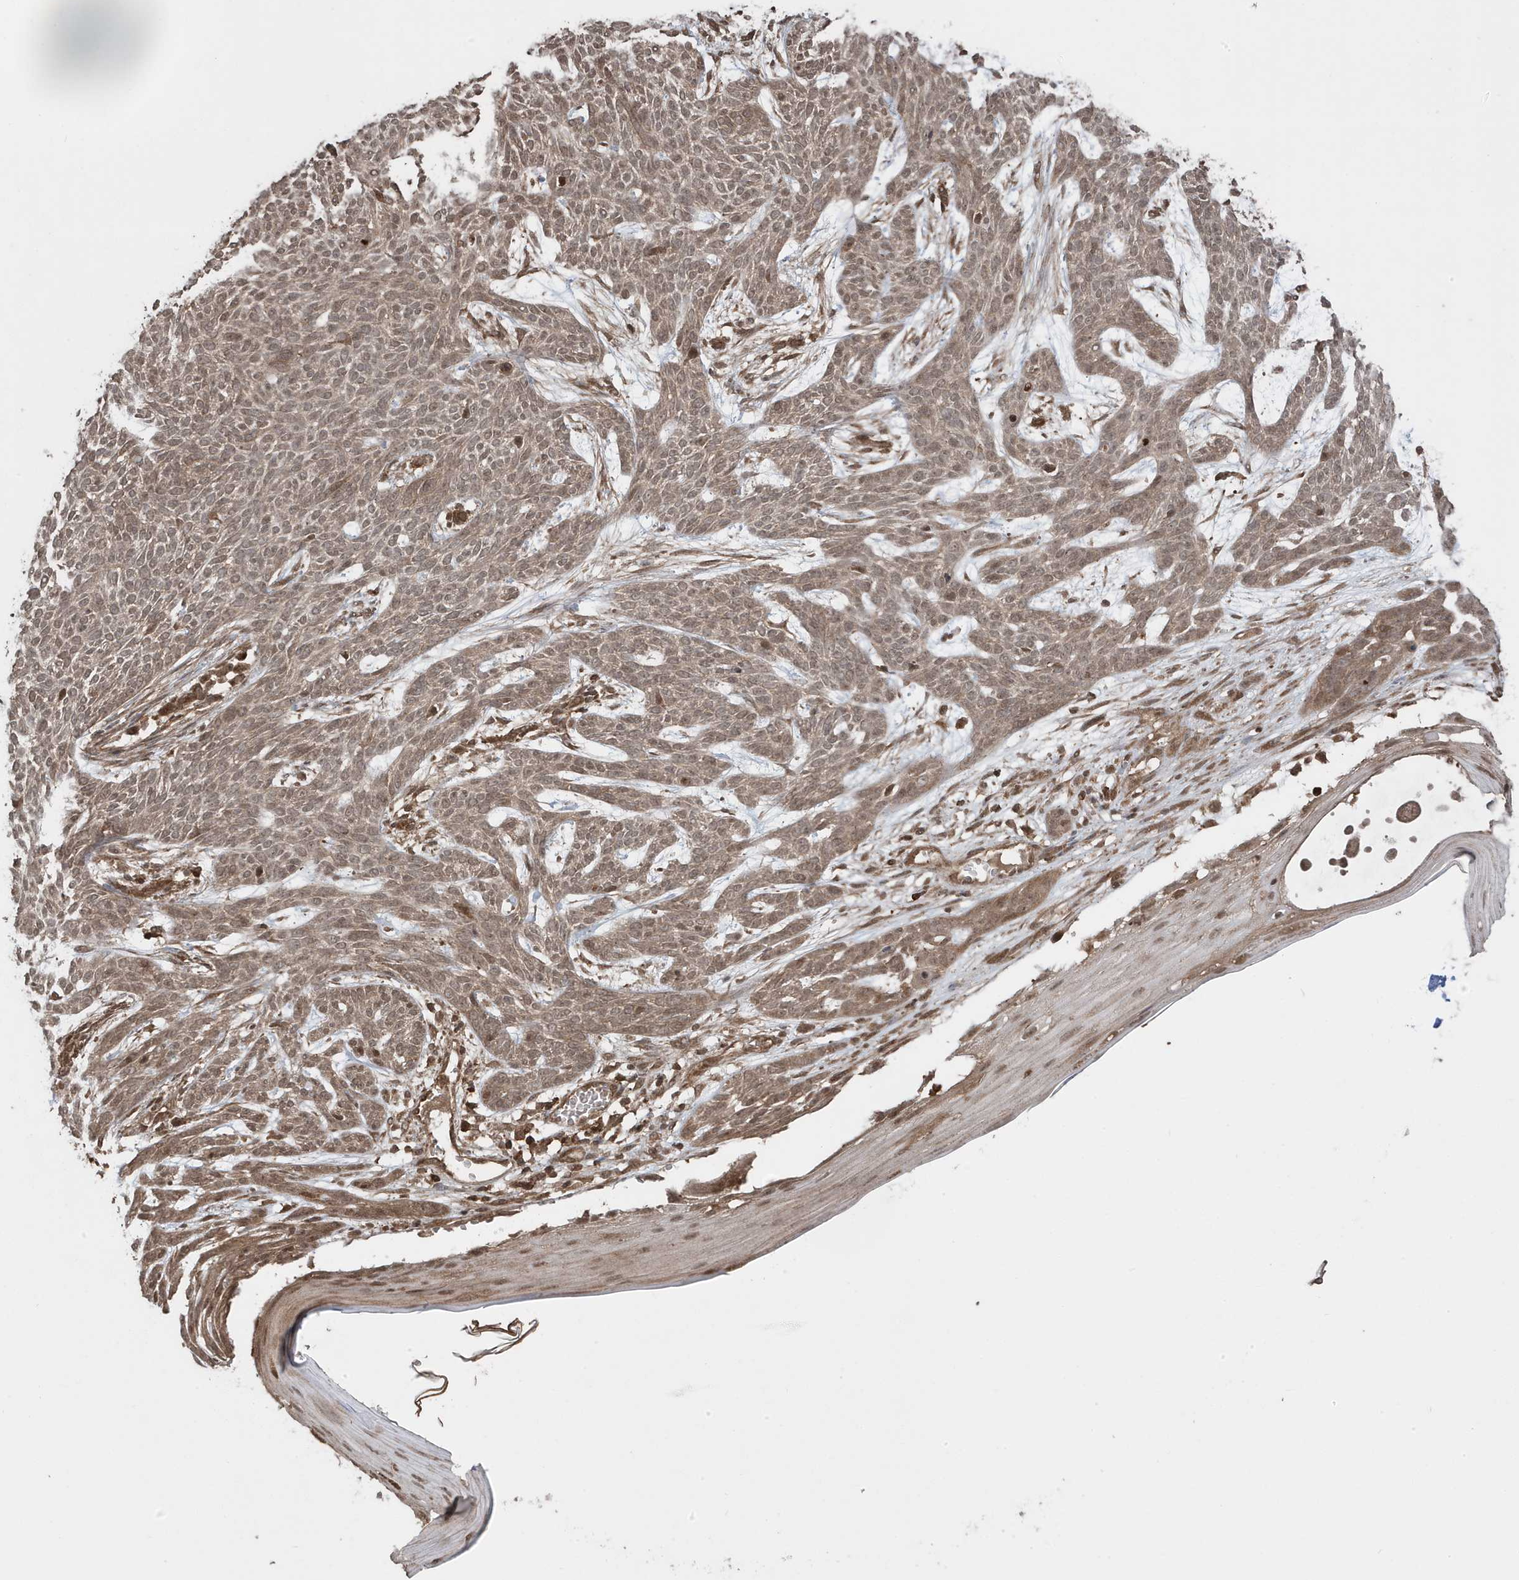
{"staining": {"intensity": "moderate", "quantity": ">75%", "location": "cytoplasmic/membranous,nuclear"}, "tissue": "skin cancer", "cell_type": "Tumor cells", "image_type": "cancer", "snomed": [{"axis": "morphology", "description": "Basal cell carcinoma"}, {"axis": "topography", "description": "Skin"}], "caption": "Tumor cells show moderate cytoplasmic/membranous and nuclear positivity in approximately >75% of cells in skin basal cell carcinoma. Using DAB (brown) and hematoxylin (blue) stains, captured at high magnification using brightfield microscopy.", "gene": "ASAP1", "patient": {"sex": "female", "age": 59}}